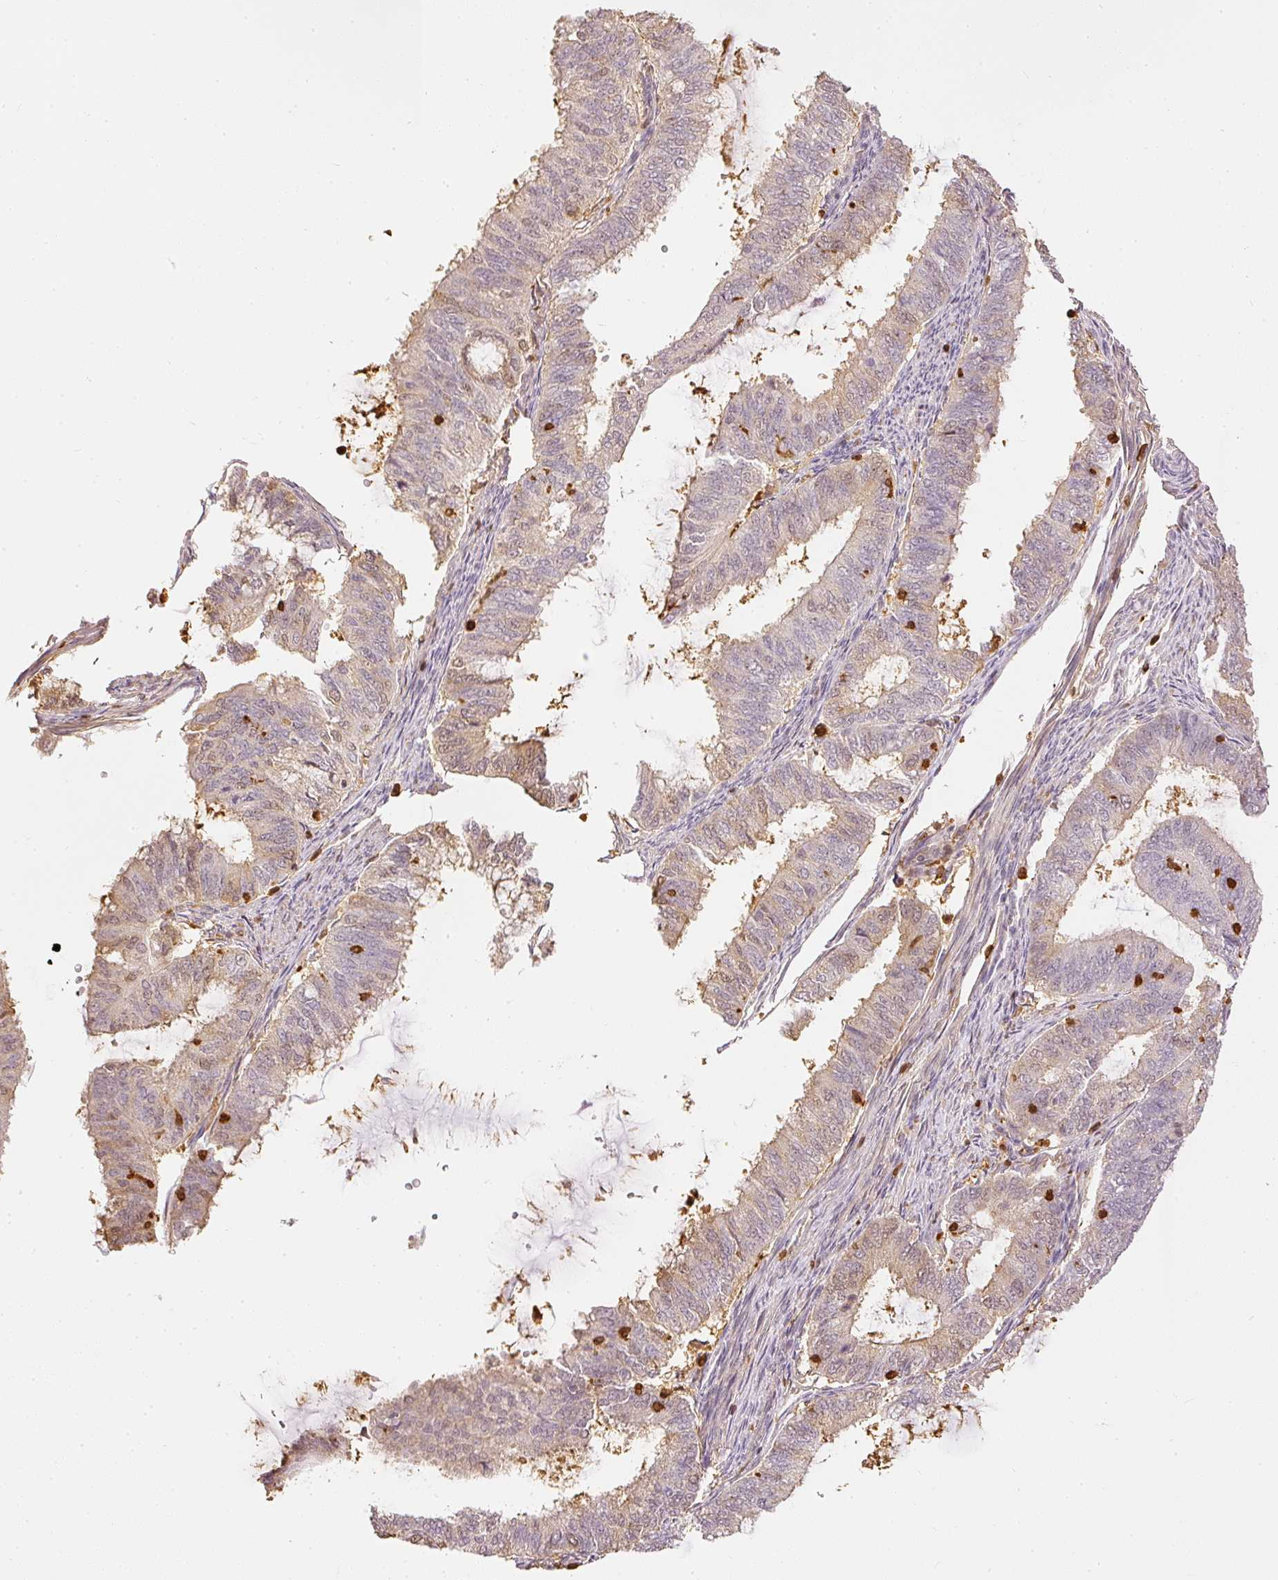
{"staining": {"intensity": "weak", "quantity": "25%-75%", "location": "cytoplasmic/membranous"}, "tissue": "endometrial cancer", "cell_type": "Tumor cells", "image_type": "cancer", "snomed": [{"axis": "morphology", "description": "Adenocarcinoma, NOS"}, {"axis": "topography", "description": "Endometrium"}], "caption": "Endometrial adenocarcinoma stained for a protein (brown) displays weak cytoplasmic/membranous positive staining in approximately 25%-75% of tumor cells.", "gene": "PFN1", "patient": {"sex": "female", "age": 51}}